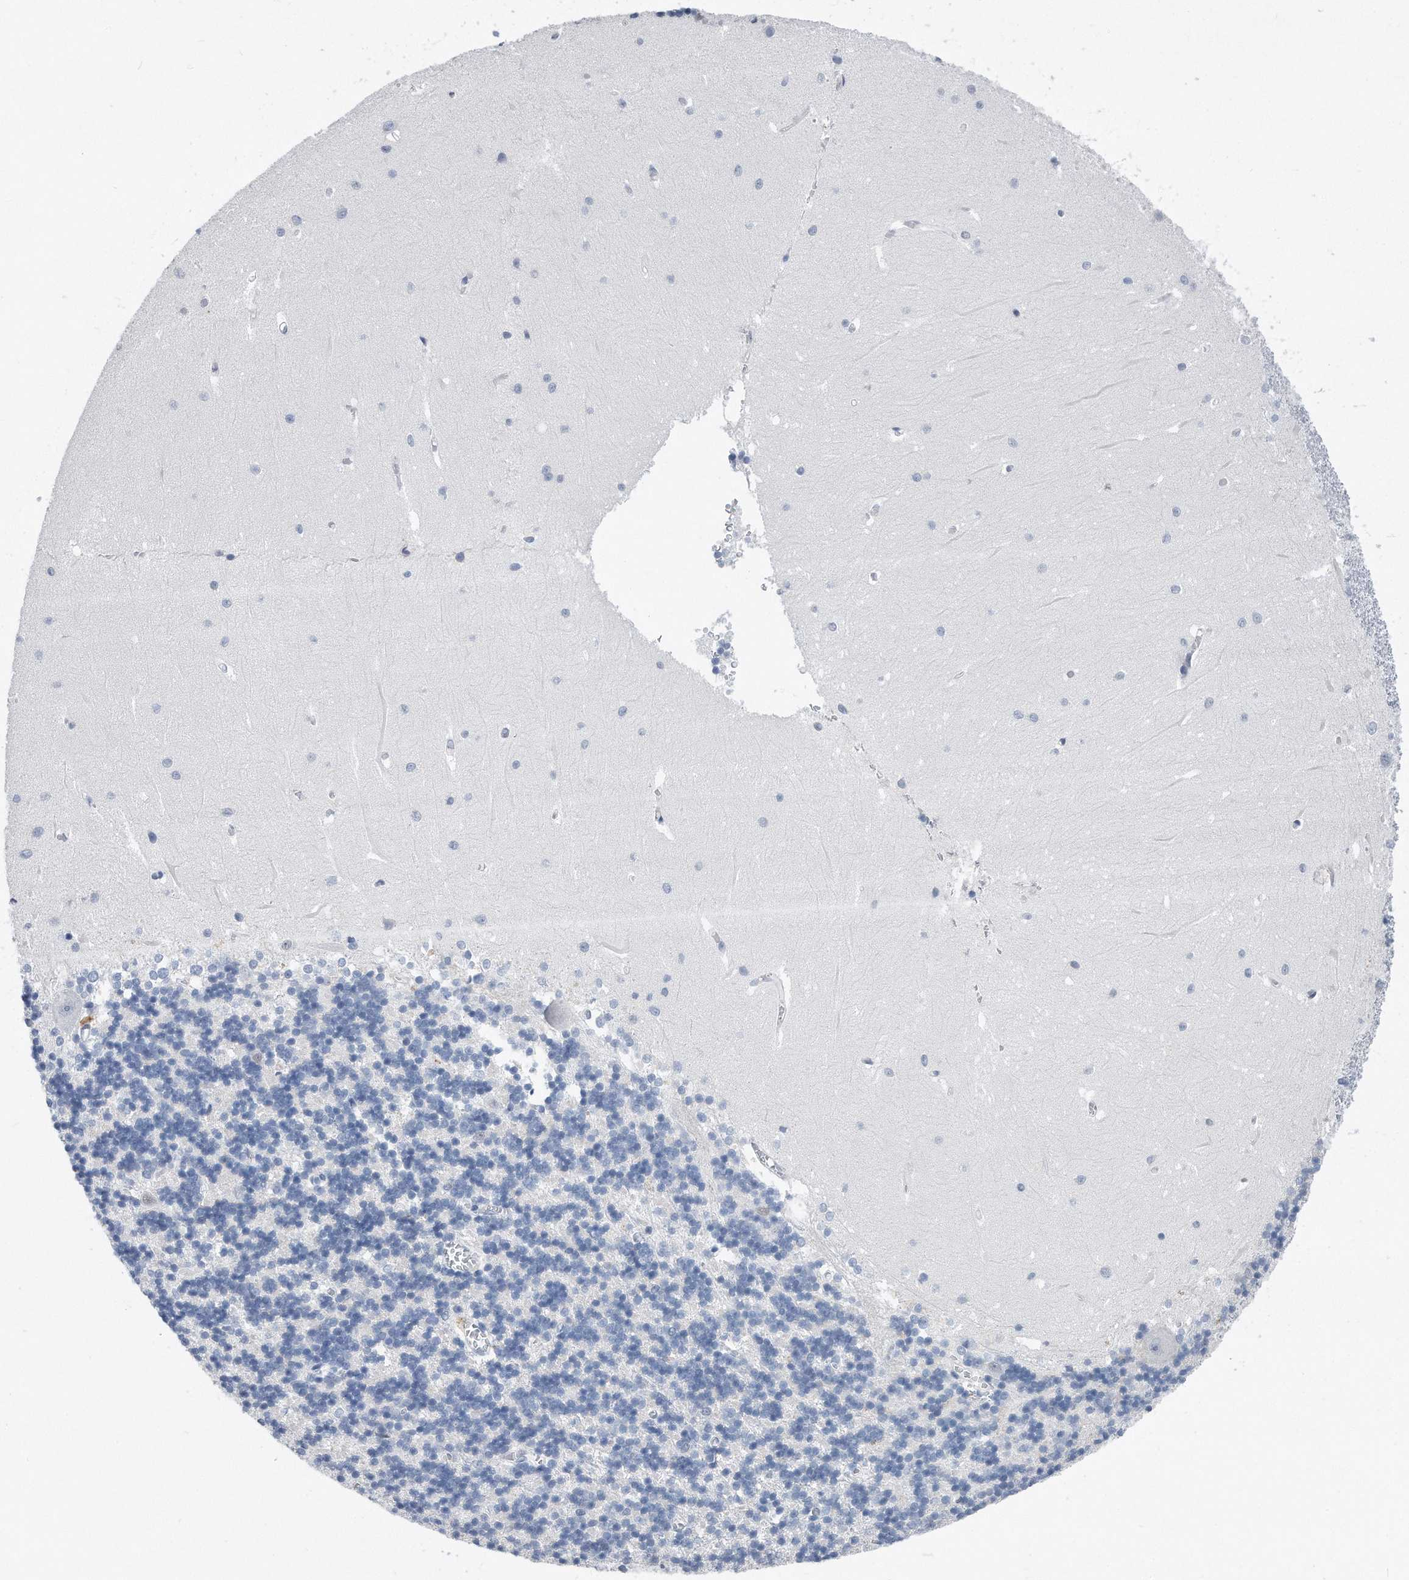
{"staining": {"intensity": "negative", "quantity": "none", "location": "none"}, "tissue": "cerebellum", "cell_type": "Cells in granular layer", "image_type": "normal", "snomed": [{"axis": "morphology", "description": "Normal tissue, NOS"}, {"axis": "topography", "description": "Cerebellum"}], "caption": "DAB (3,3'-diaminobenzidine) immunohistochemical staining of unremarkable cerebellum demonstrates no significant staining in cells in granular layer.", "gene": "PCNA", "patient": {"sex": "male", "age": 37}}